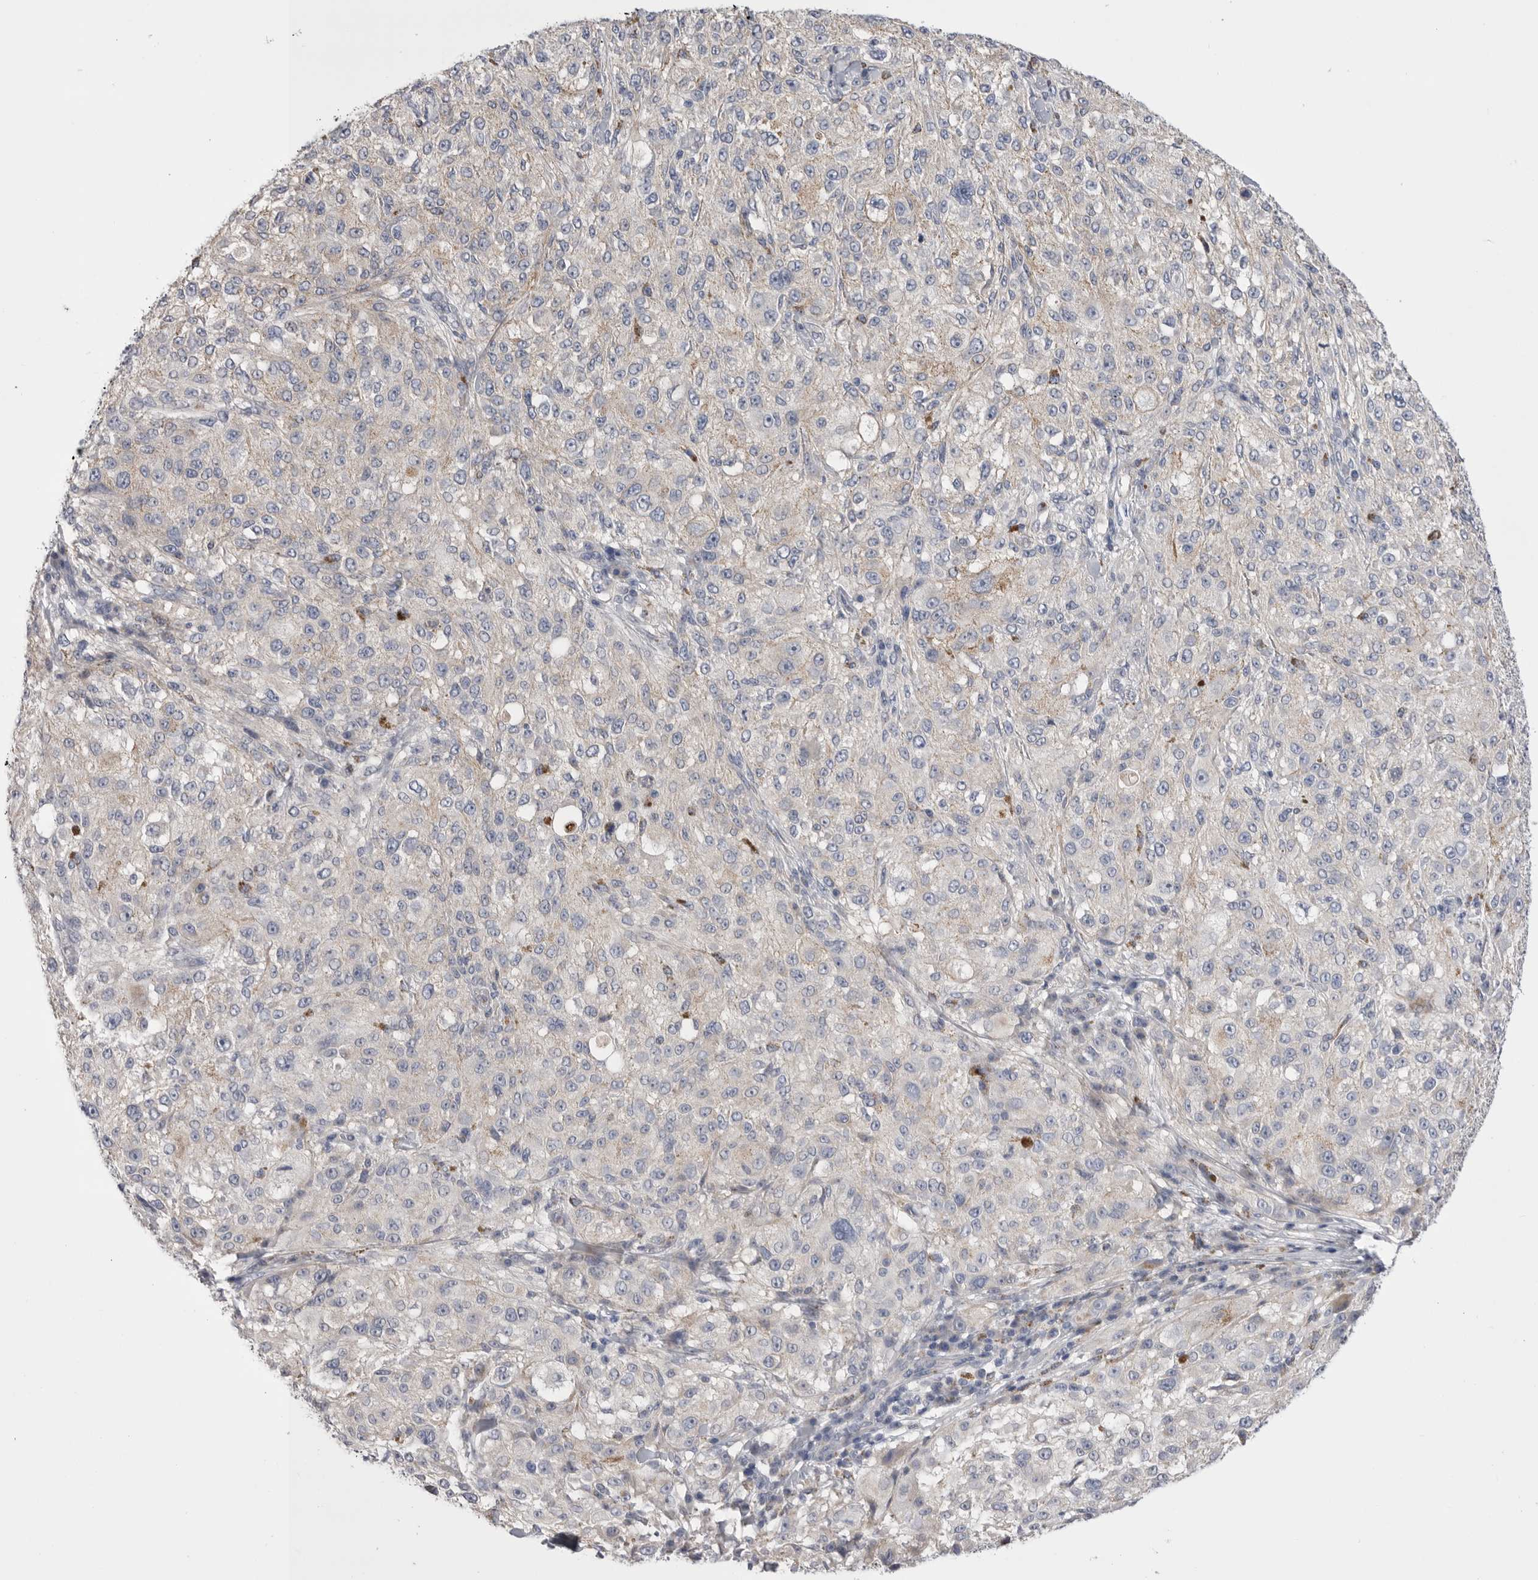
{"staining": {"intensity": "weak", "quantity": "<25%", "location": "cytoplasmic/membranous"}, "tissue": "melanoma", "cell_type": "Tumor cells", "image_type": "cancer", "snomed": [{"axis": "morphology", "description": "Necrosis, NOS"}, {"axis": "morphology", "description": "Malignant melanoma, NOS"}, {"axis": "topography", "description": "Skin"}], "caption": "Human melanoma stained for a protein using IHC demonstrates no positivity in tumor cells.", "gene": "CCDC126", "patient": {"sex": "female", "age": 87}}